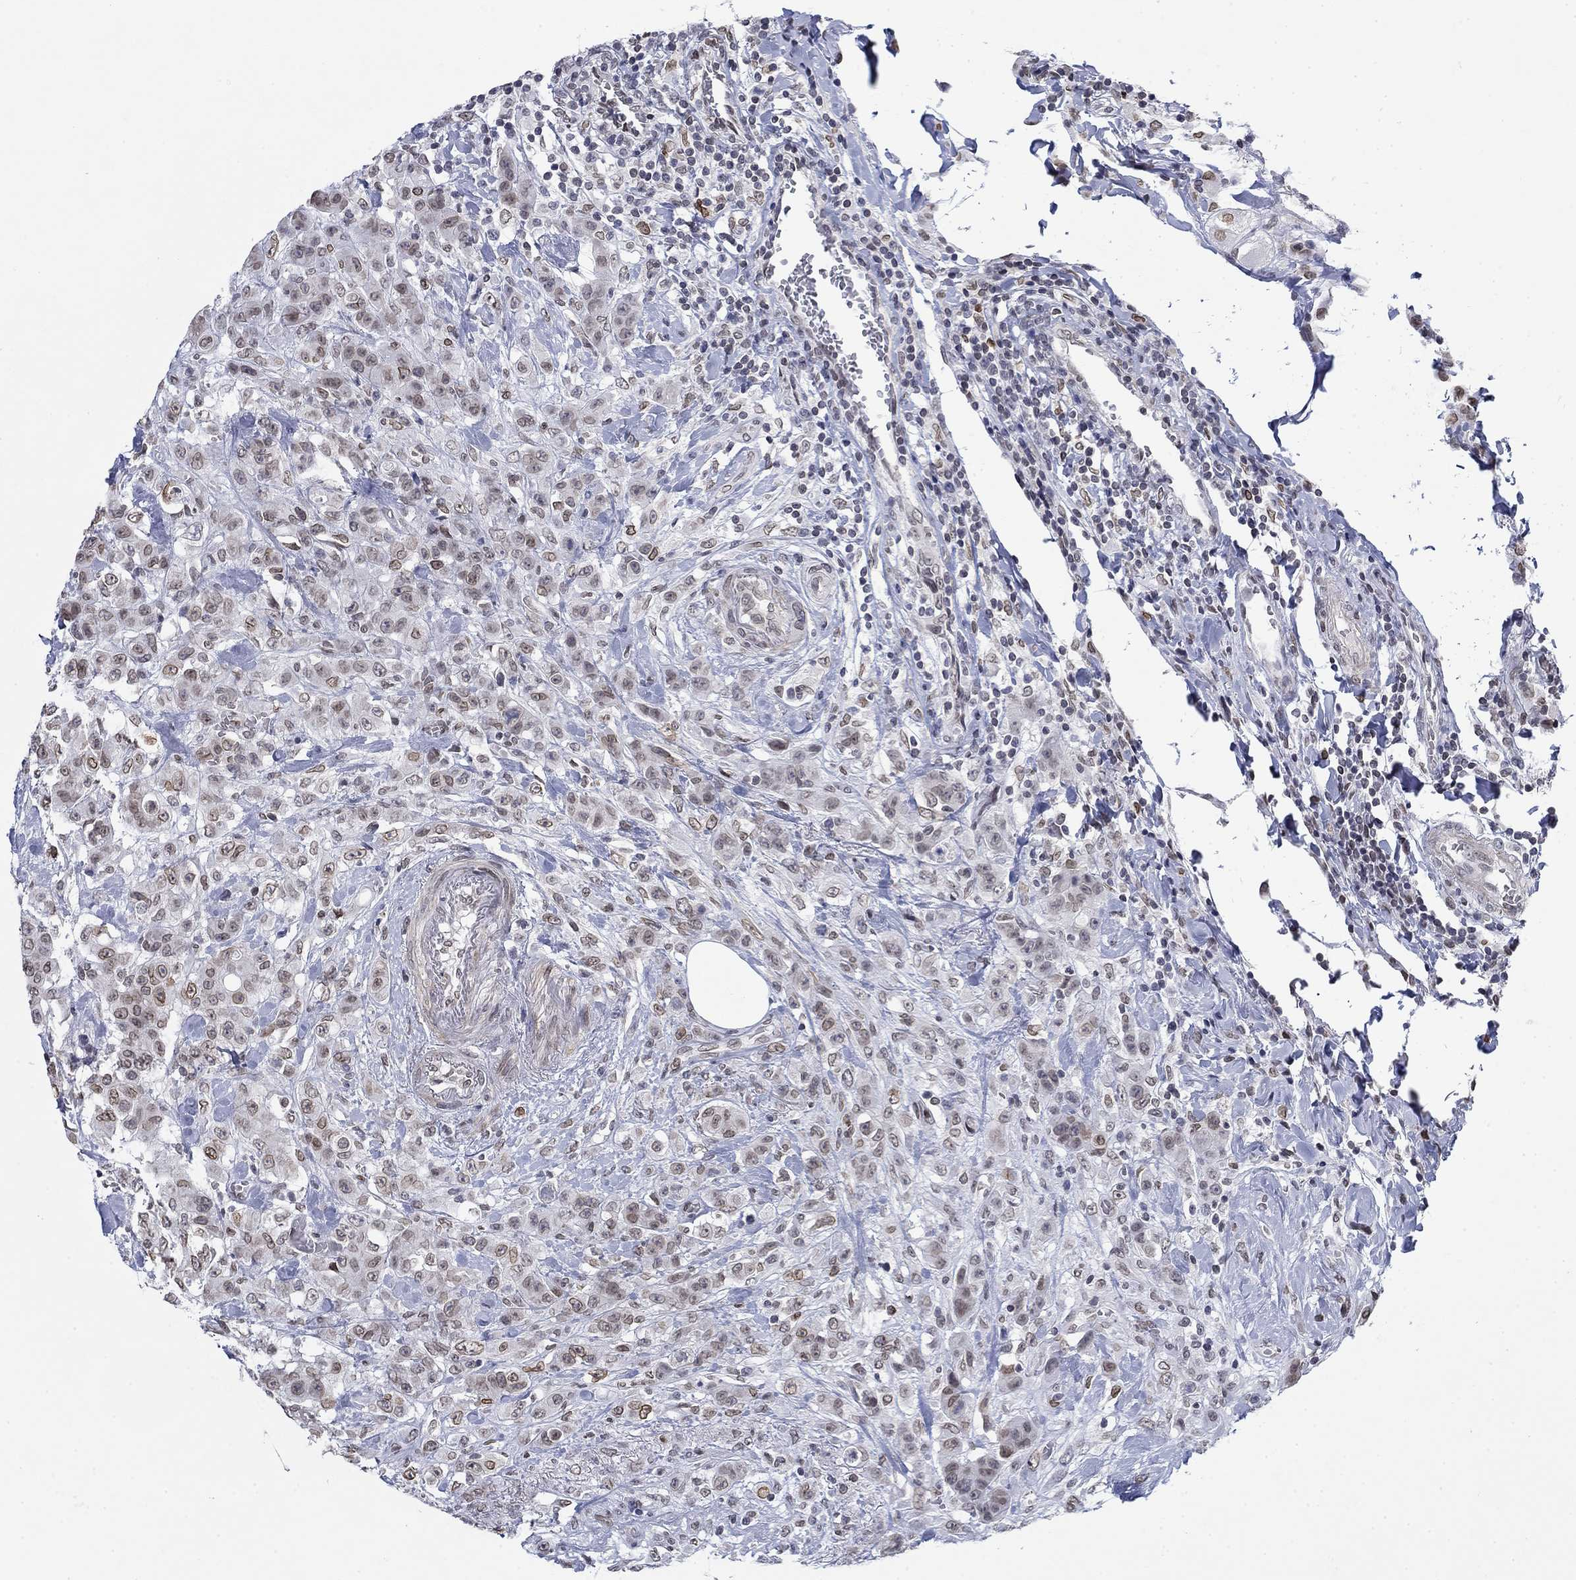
{"staining": {"intensity": "strong", "quantity": "<25%", "location": "cytoplasmic/membranous,nuclear"}, "tissue": "colorectal cancer", "cell_type": "Tumor cells", "image_type": "cancer", "snomed": [{"axis": "morphology", "description": "Adenocarcinoma, NOS"}, {"axis": "topography", "description": "Colon"}], "caption": "Strong cytoplasmic/membranous and nuclear expression for a protein is identified in about <25% of tumor cells of colorectal adenocarcinoma using immunohistochemistry.", "gene": "TOR1AIP1", "patient": {"sex": "female", "age": 69}}